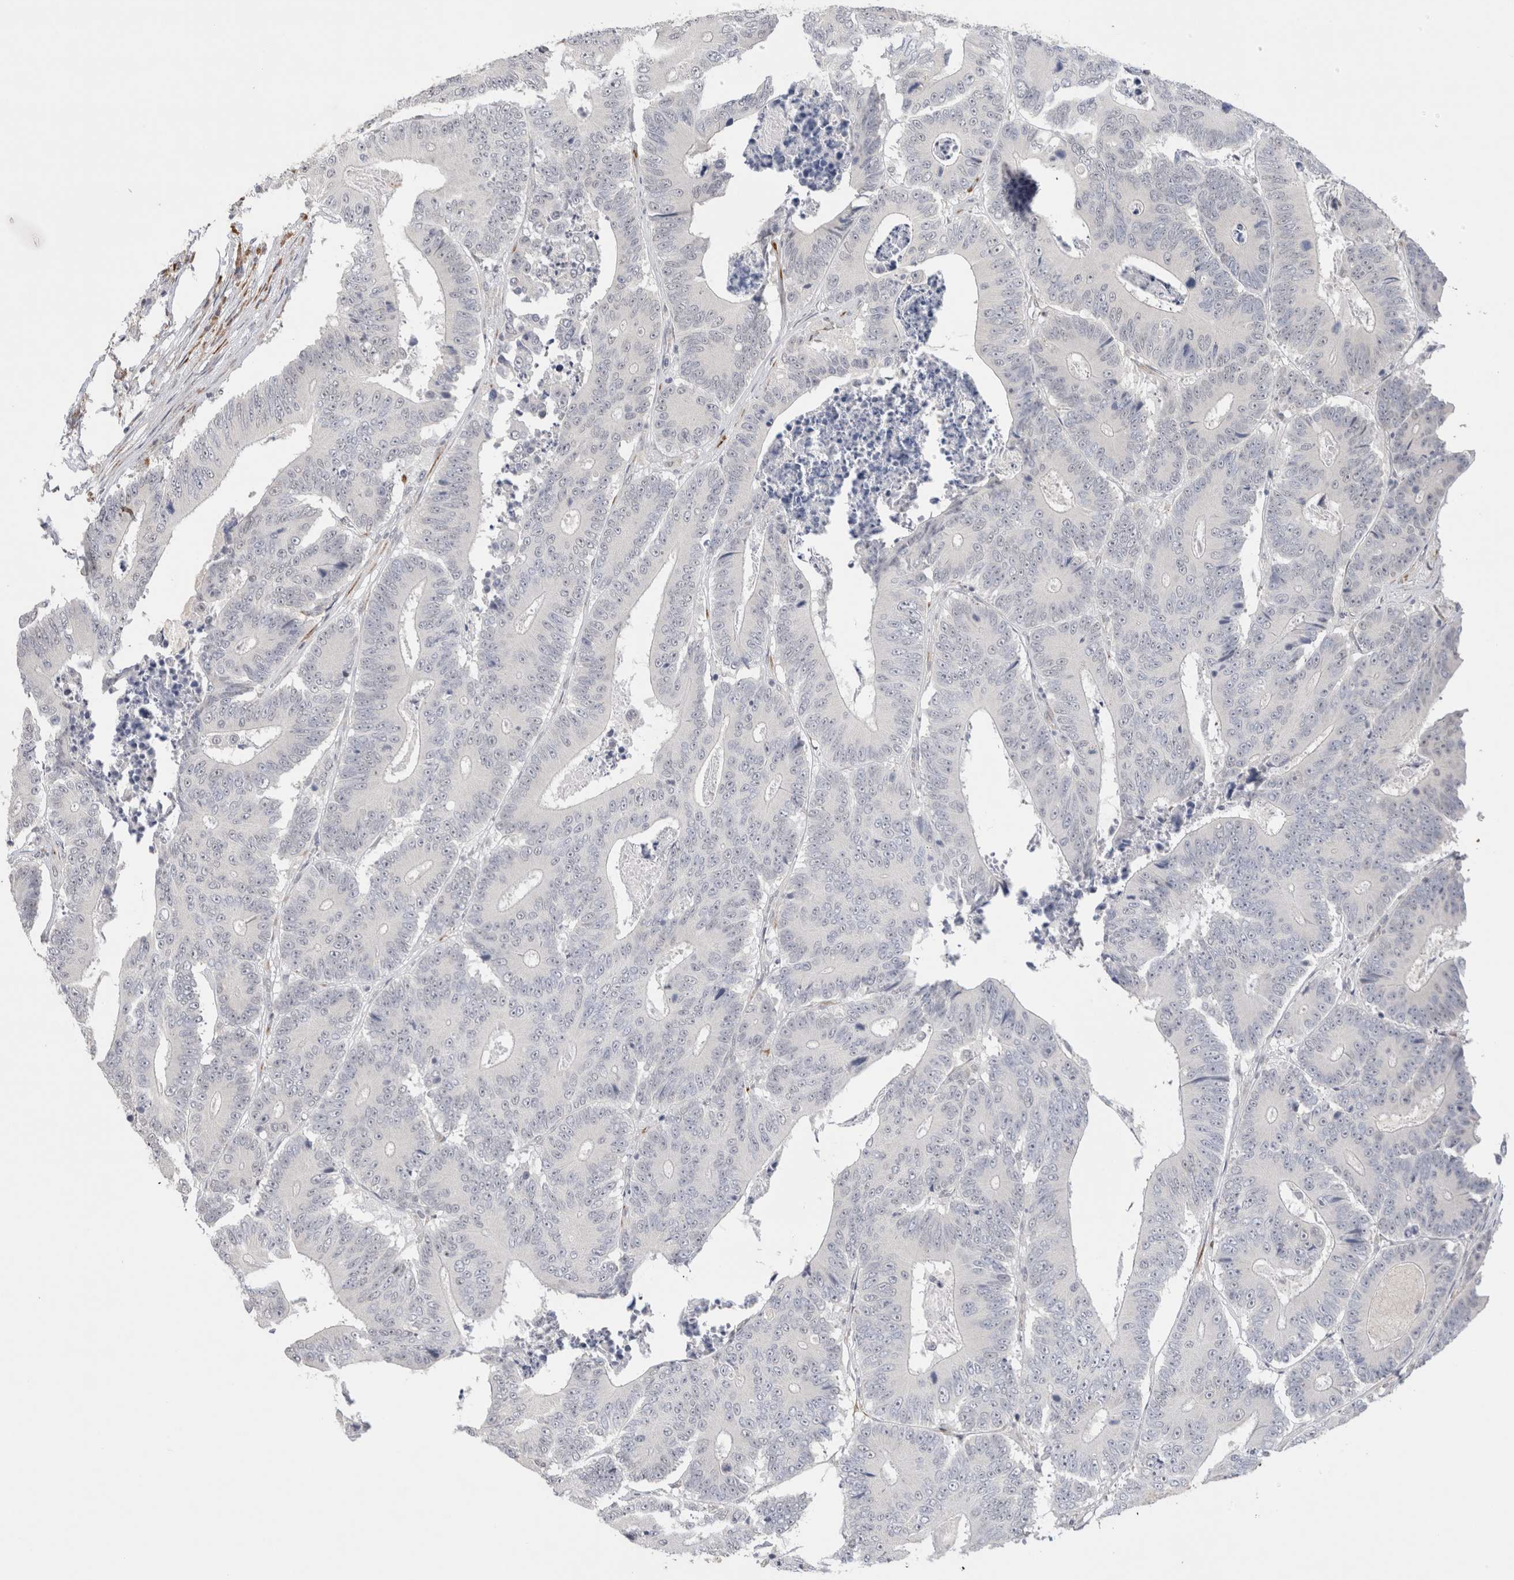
{"staining": {"intensity": "negative", "quantity": "none", "location": "none"}, "tissue": "colorectal cancer", "cell_type": "Tumor cells", "image_type": "cancer", "snomed": [{"axis": "morphology", "description": "Adenocarcinoma, NOS"}, {"axis": "topography", "description": "Colon"}], "caption": "A photomicrograph of human colorectal cancer (adenocarcinoma) is negative for staining in tumor cells.", "gene": "HDLBP", "patient": {"sex": "male", "age": 83}}